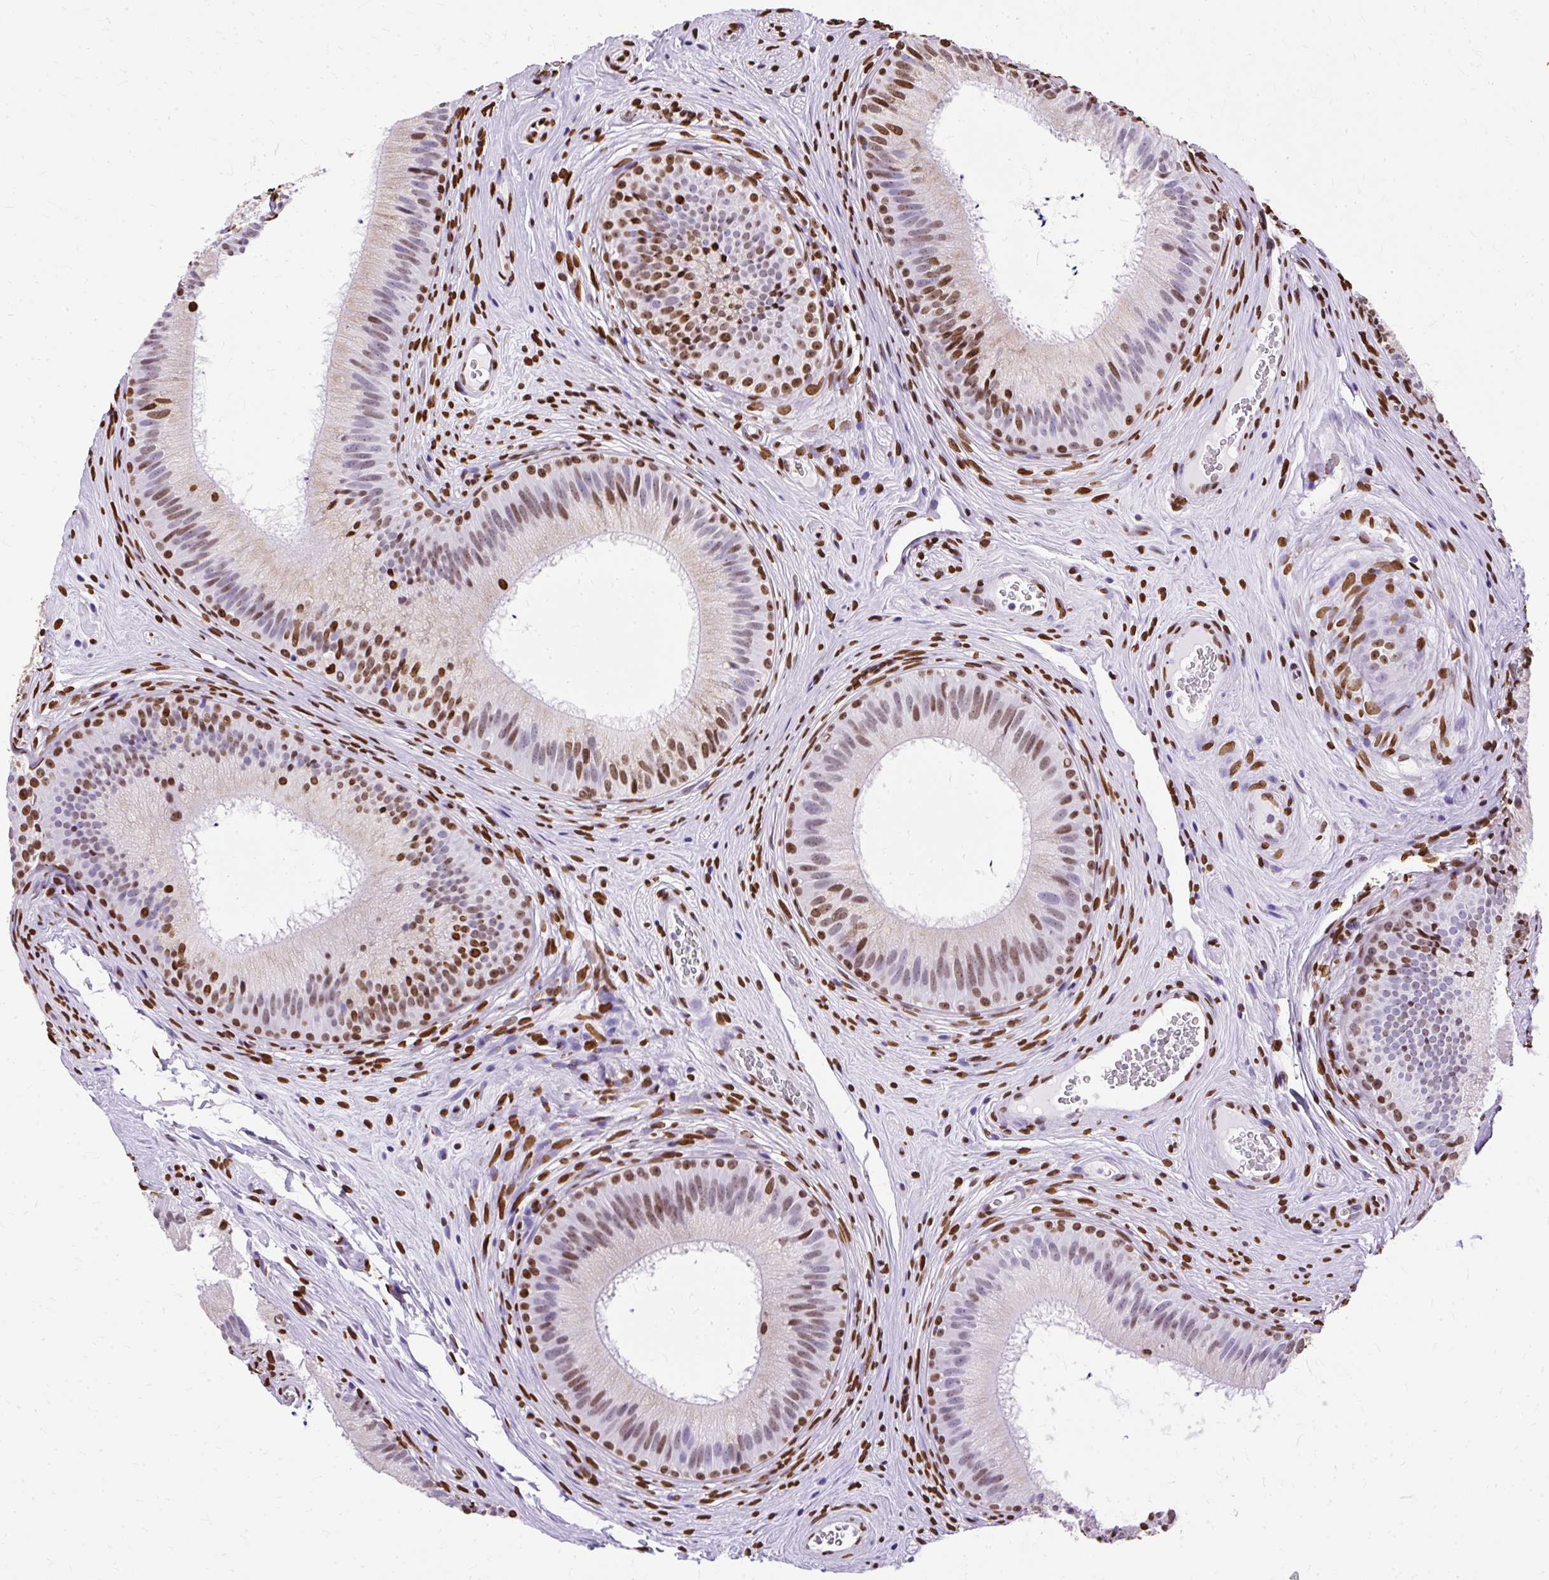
{"staining": {"intensity": "moderate", "quantity": "25%-75%", "location": "nuclear"}, "tissue": "epididymis", "cell_type": "Glandular cells", "image_type": "normal", "snomed": [{"axis": "morphology", "description": "Normal tissue, NOS"}, {"axis": "topography", "description": "Epididymis"}], "caption": "Protein expression analysis of unremarkable human epididymis reveals moderate nuclear positivity in approximately 25%-75% of glandular cells. The staining was performed using DAB (3,3'-diaminobenzidine) to visualize the protein expression in brown, while the nuclei were stained in blue with hematoxylin (Magnification: 20x).", "gene": "TMEM184C", "patient": {"sex": "male", "age": 24}}